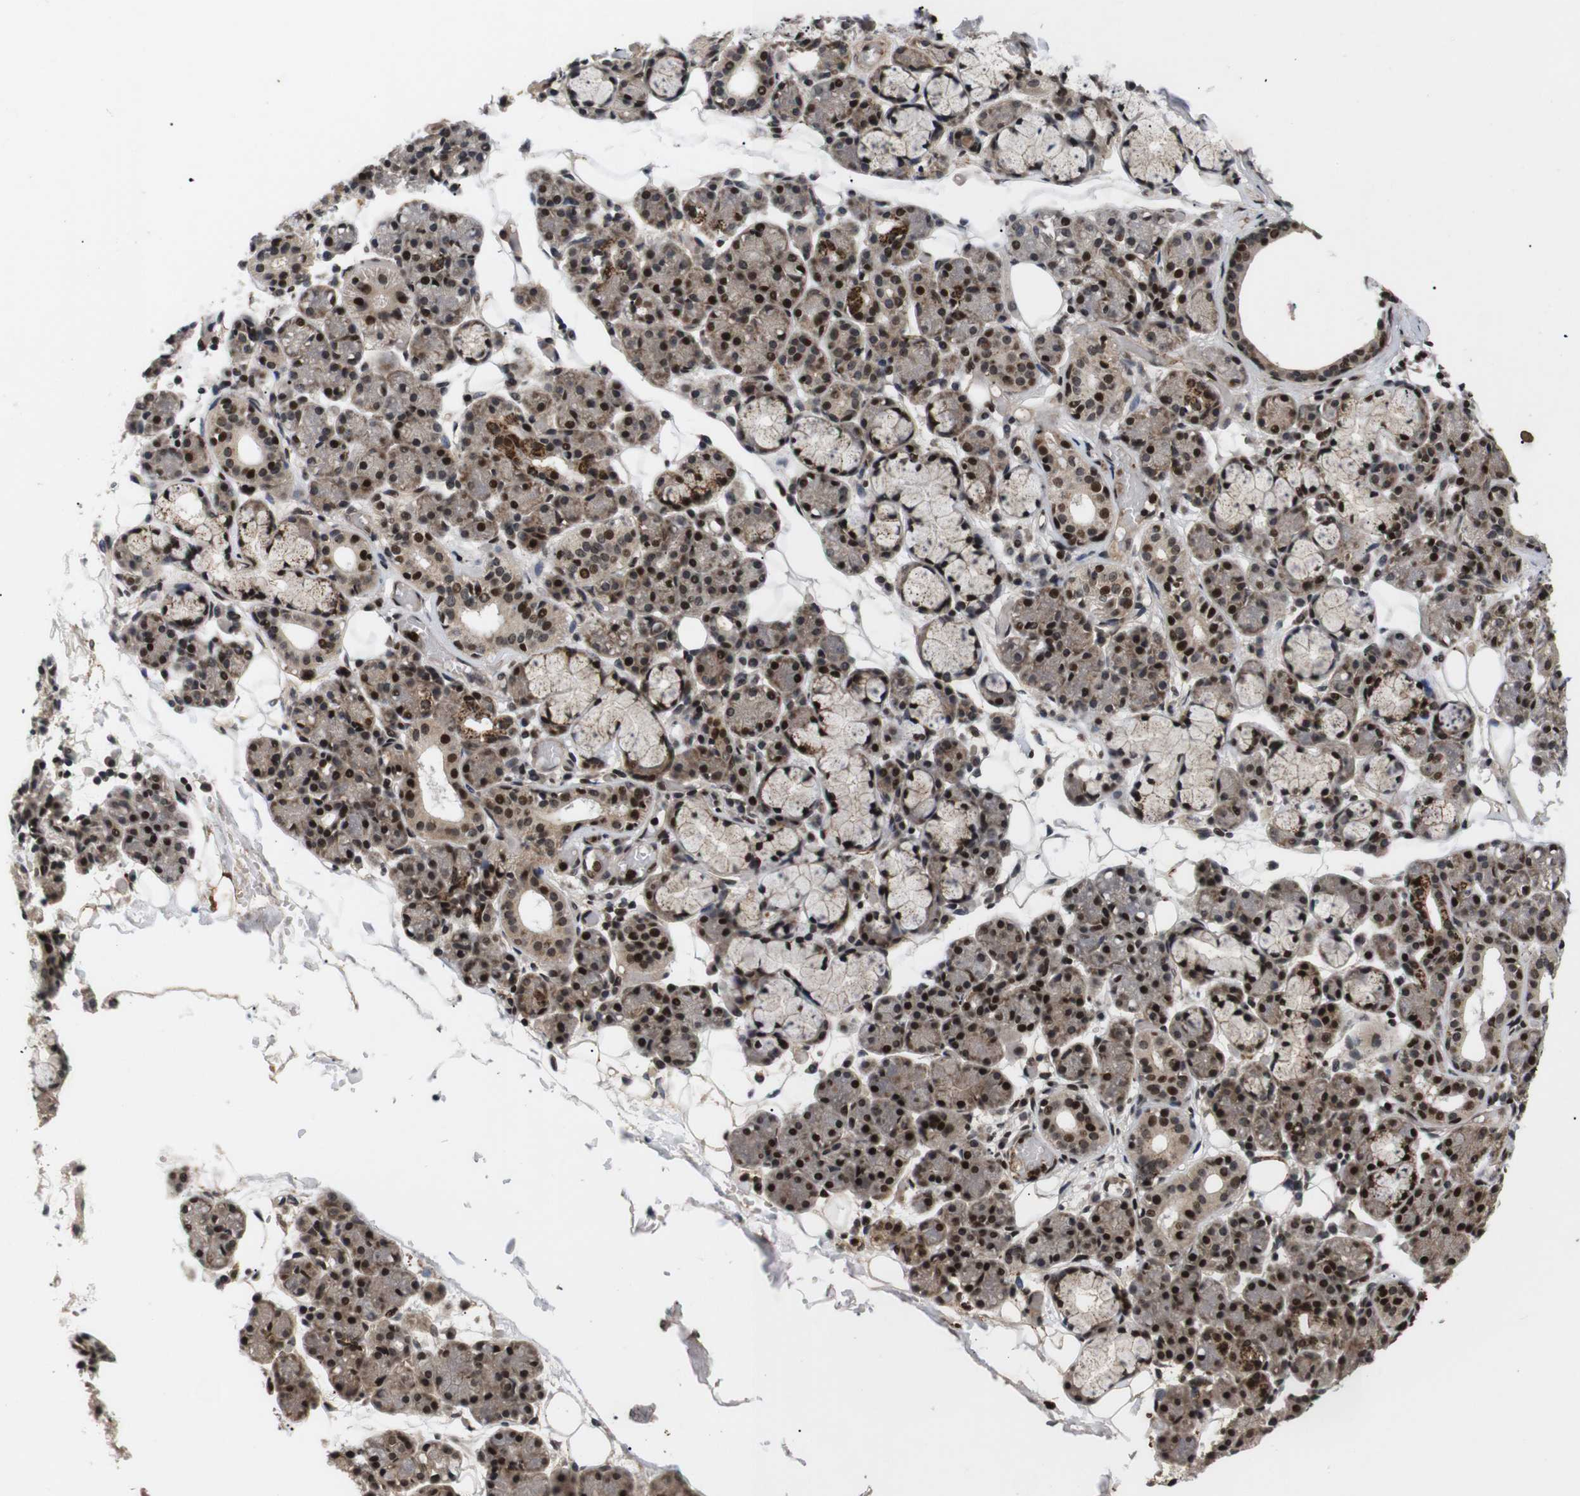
{"staining": {"intensity": "strong", "quantity": ">75%", "location": "cytoplasmic/membranous,nuclear"}, "tissue": "salivary gland", "cell_type": "Glandular cells", "image_type": "normal", "snomed": [{"axis": "morphology", "description": "Normal tissue, NOS"}, {"axis": "topography", "description": "Salivary gland"}], "caption": "Strong cytoplasmic/membranous,nuclear positivity is present in approximately >75% of glandular cells in unremarkable salivary gland.", "gene": "KIF23", "patient": {"sex": "male", "age": 63}}